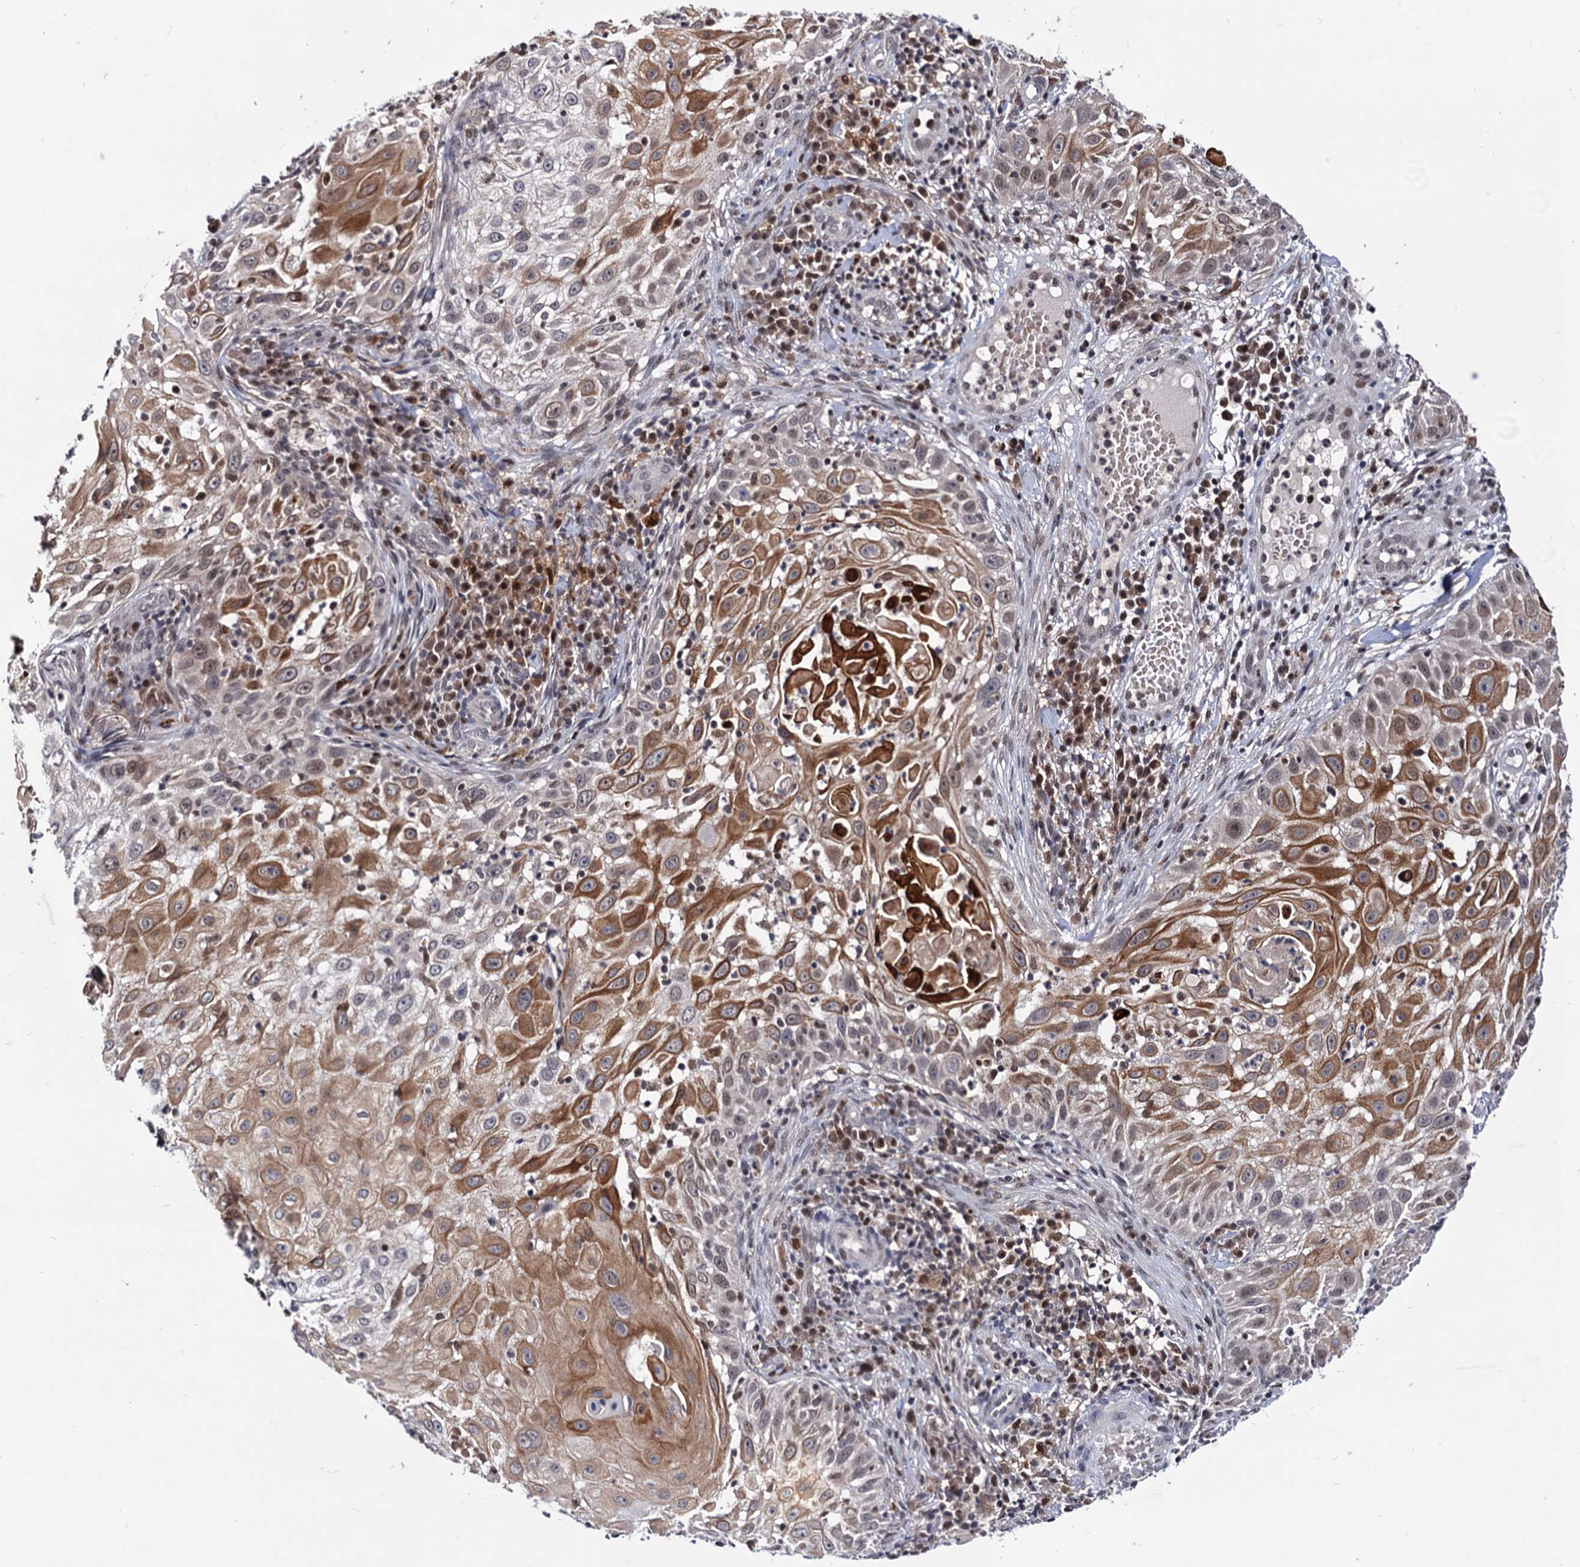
{"staining": {"intensity": "moderate", "quantity": ">75%", "location": "cytoplasmic/membranous,nuclear"}, "tissue": "skin cancer", "cell_type": "Tumor cells", "image_type": "cancer", "snomed": [{"axis": "morphology", "description": "Squamous cell carcinoma, NOS"}, {"axis": "topography", "description": "Skin"}], "caption": "High-magnification brightfield microscopy of skin cancer stained with DAB (3,3'-diaminobenzidine) (brown) and counterstained with hematoxylin (blue). tumor cells exhibit moderate cytoplasmic/membranous and nuclear staining is seen in about>75% of cells.", "gene": "RNASEH2B", "patient": {"sex": "female", "age": 44}}